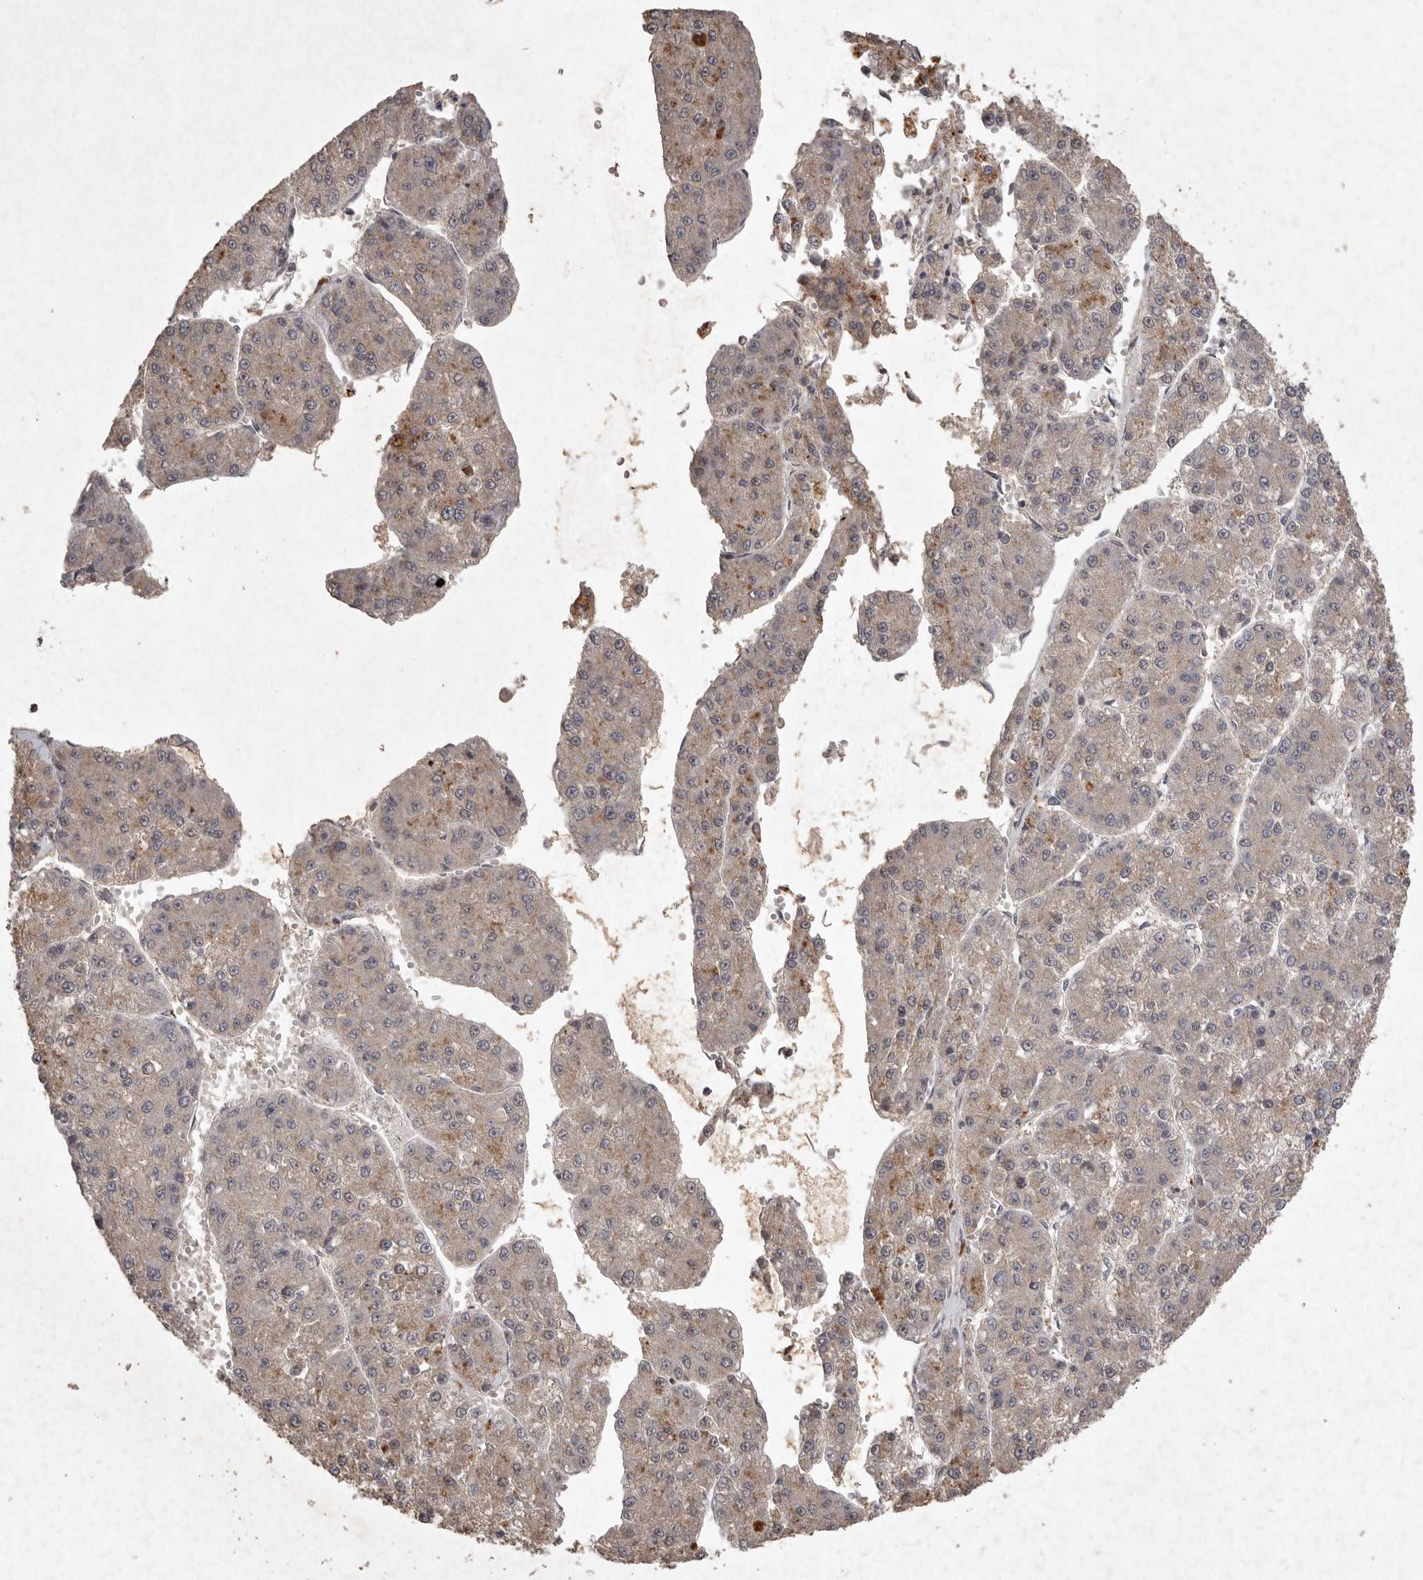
{"staining": {"intensity": "moderate", "quantity": "25%-75%", "location": "cytoplasmic/membranous"}, "tissue": "liver cancer", "cell_type": "Tumor cells", "image_type": "cancer", "snomed": [{"axis": "morphology", "description": "Carcinoma, Hepatocellular, NOS"}, {"axis": "topography", "description": "Liver"}], "caption": "Moderate cytoplasmic/membranous protein positivity is seen in approximately 25%-75% of tumor cells in hepatocellular carcinoma (liver).", "gene": "APLNR", "patient": {"sex": "female", "age": 73}}